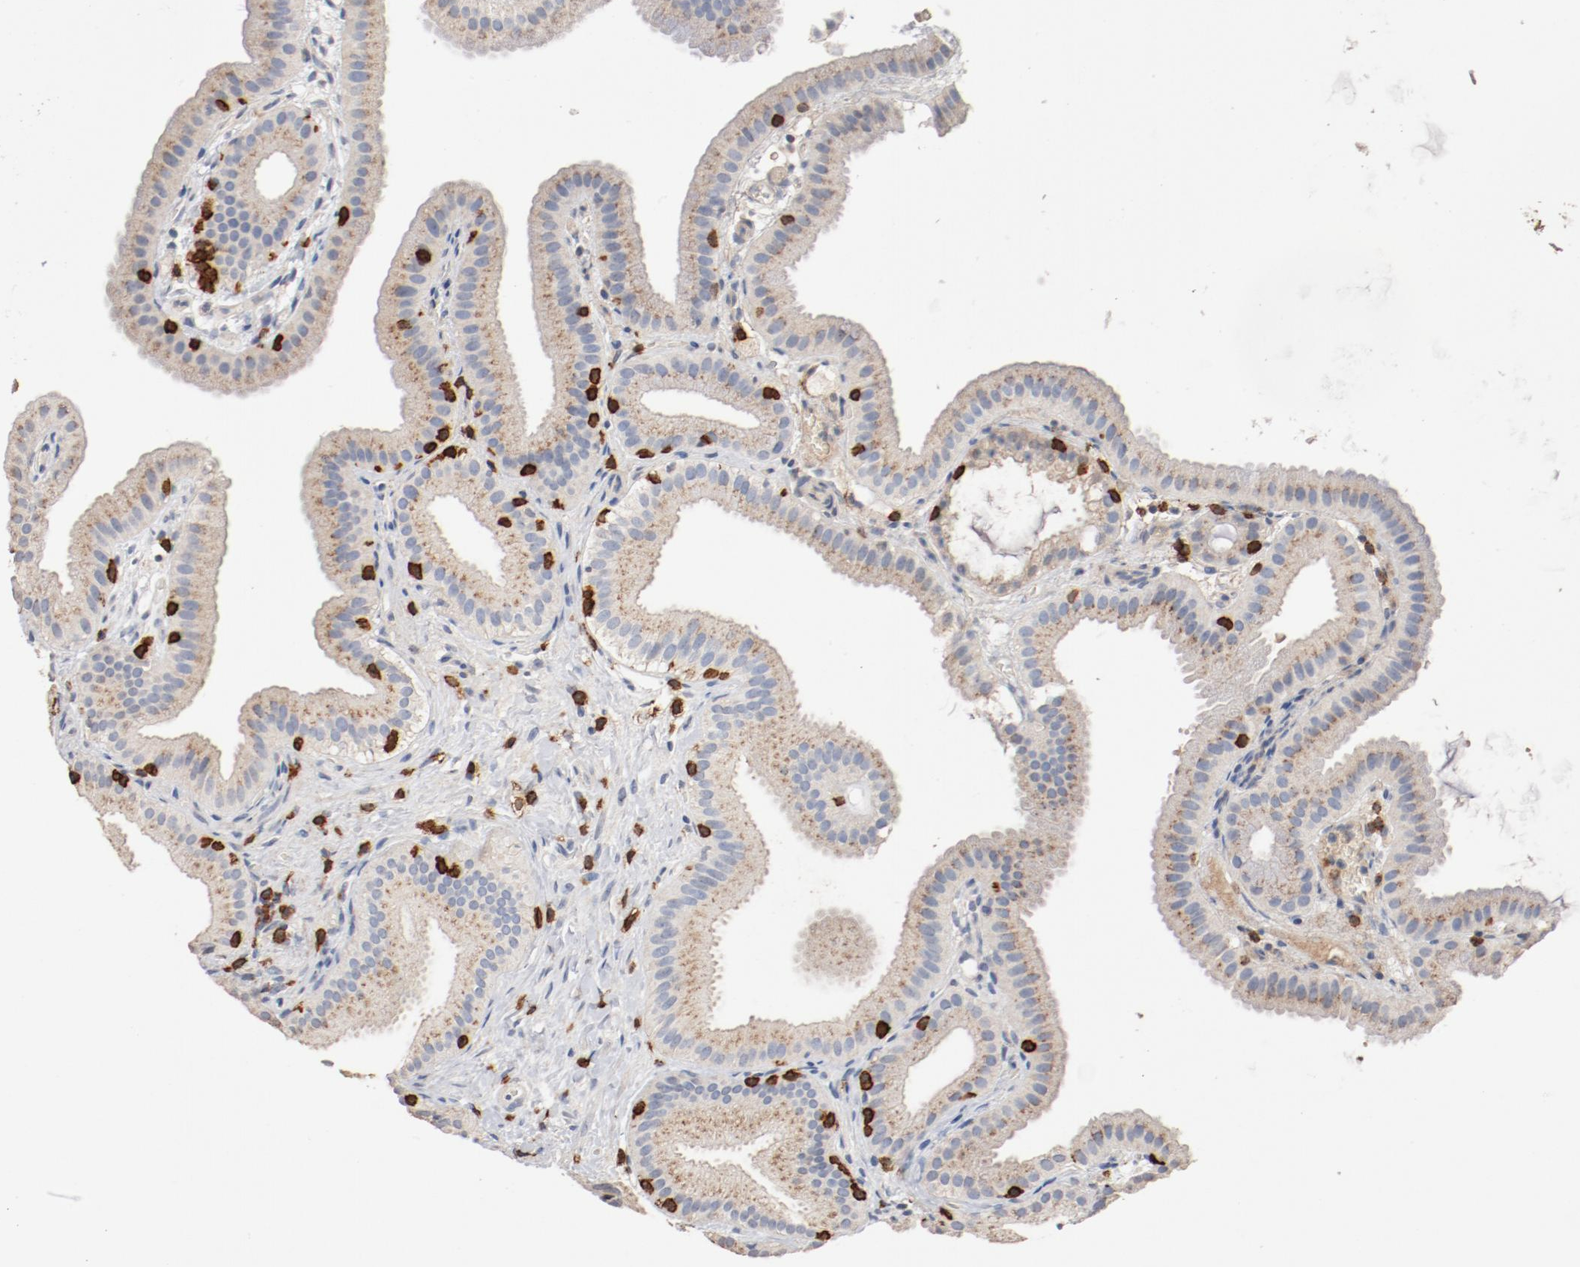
{"staining": {"intensity": "moderate", "quantity": "25%-75%", "location": "cytoplasmic/membranous"}, "tissue": "gallbladder", "cell_type": "Glandular cells", "image_type": "normal", "snomed": [{"axis": "morphology", "description": "Normal tissue, NOS"}, {"axis": "topography", "description": "Gallbladder"}], "caption": "IHC (DAB (3,3'-diaminobenzidine)) staining of benign gallbladder demonstrates moderate cytoplasmic/membranous protein staining in approximately 25%-75% of glandular cells. (IHC, brightfield microscopy, high magnification).", "gene": "CD247", "patient": {"sex": "female", "age": 63}}